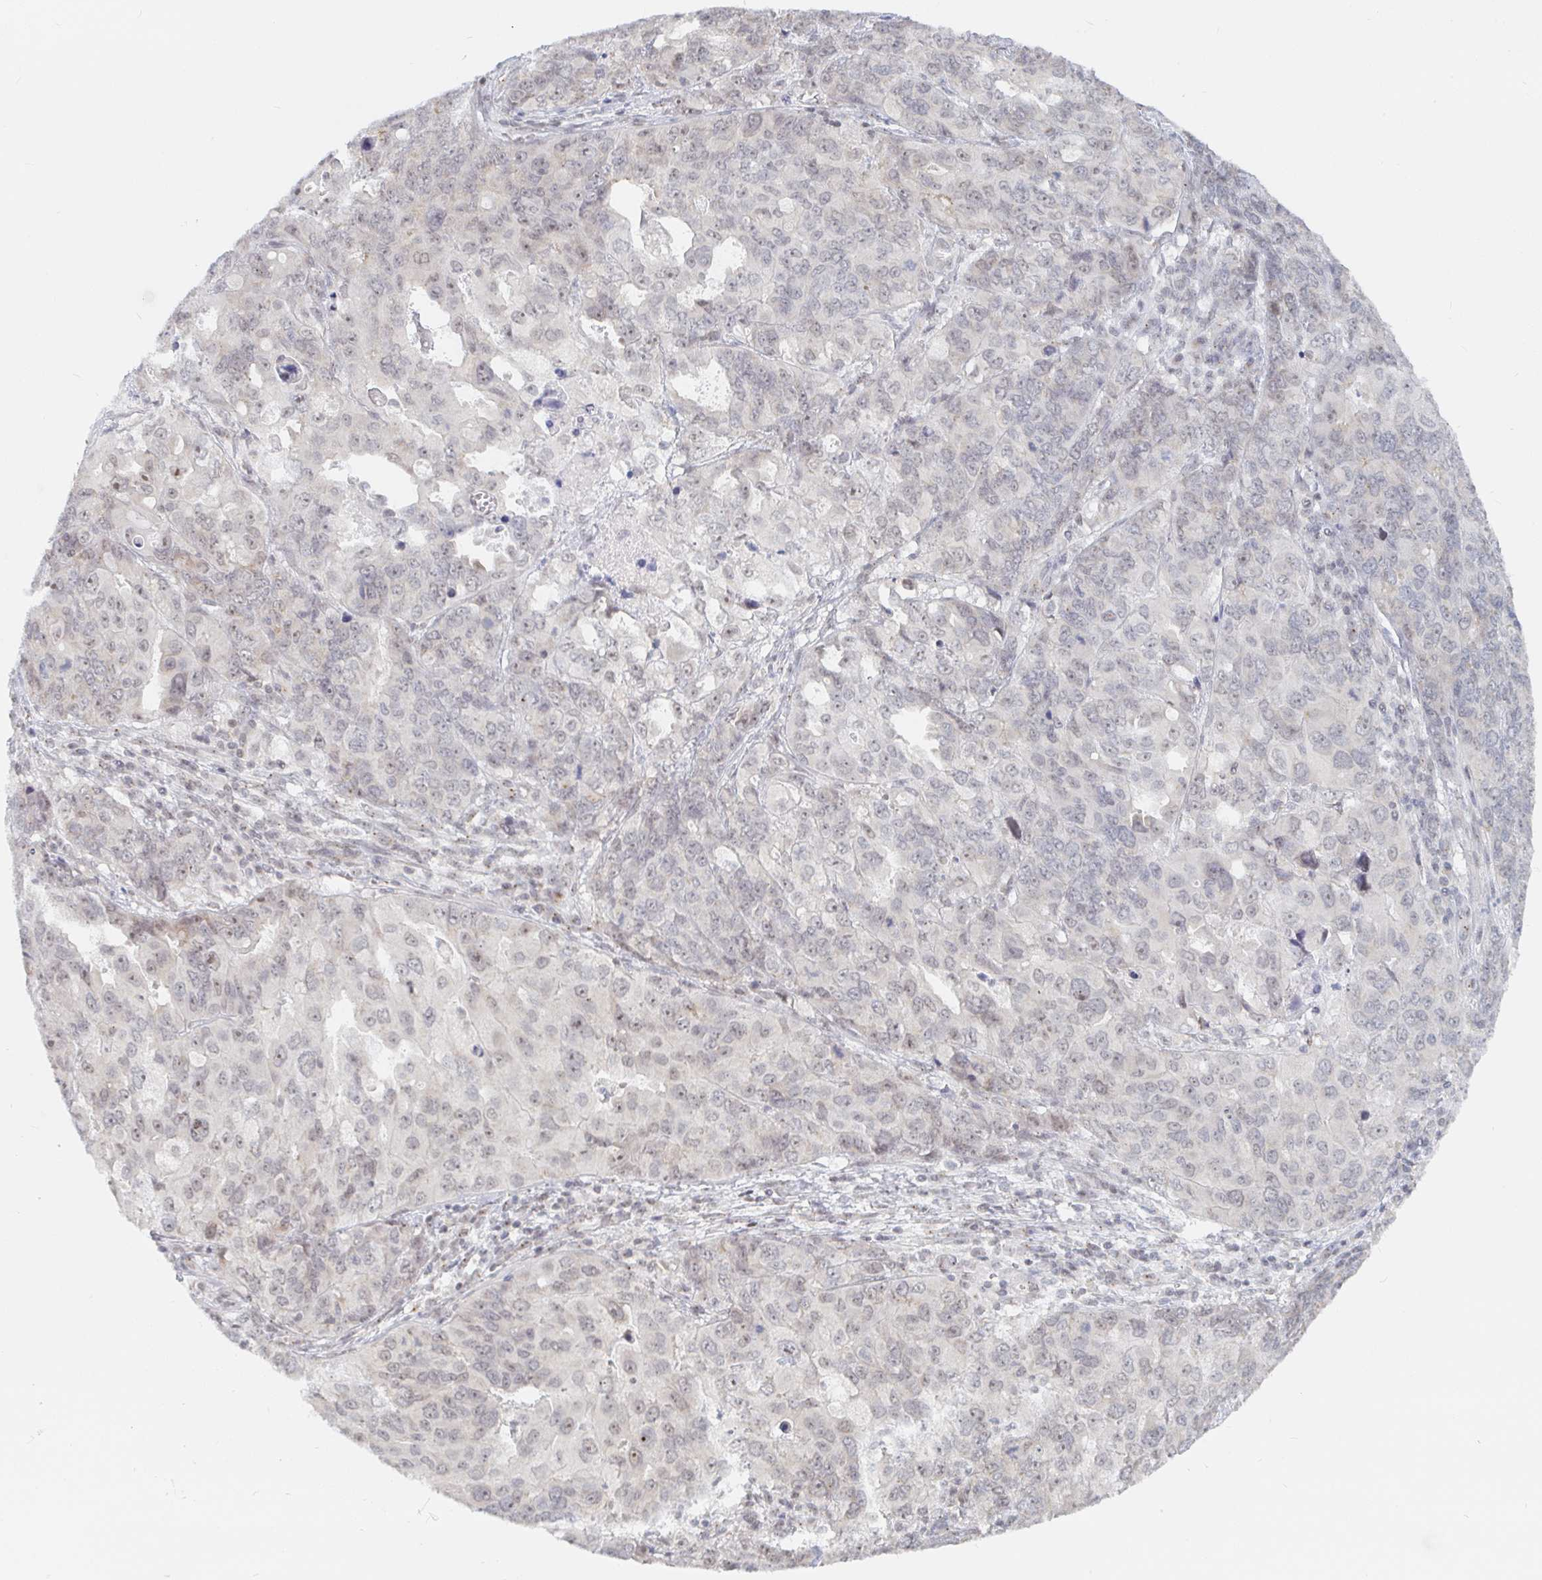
{"staining": {"intensity": "weak", "quantity": "<25%", "location": "nuclear"}, "tissue": "endometrial cancer", "cell_type": "Tumor cells", "image_type": "cancer", "snomed": [{"axis": "morphology", "description": "Adenocarcinoma, NOS"}, {"axis": "topography", "description": "Uterus"}], "caption": "An IHC image of adenocarcinoma (endometrial) is shown. There is no staining in tumor cells of adenocarcinoma (endometrial).", "gene": "CHD2", "patient": {"sex": "female", "age": 79}}